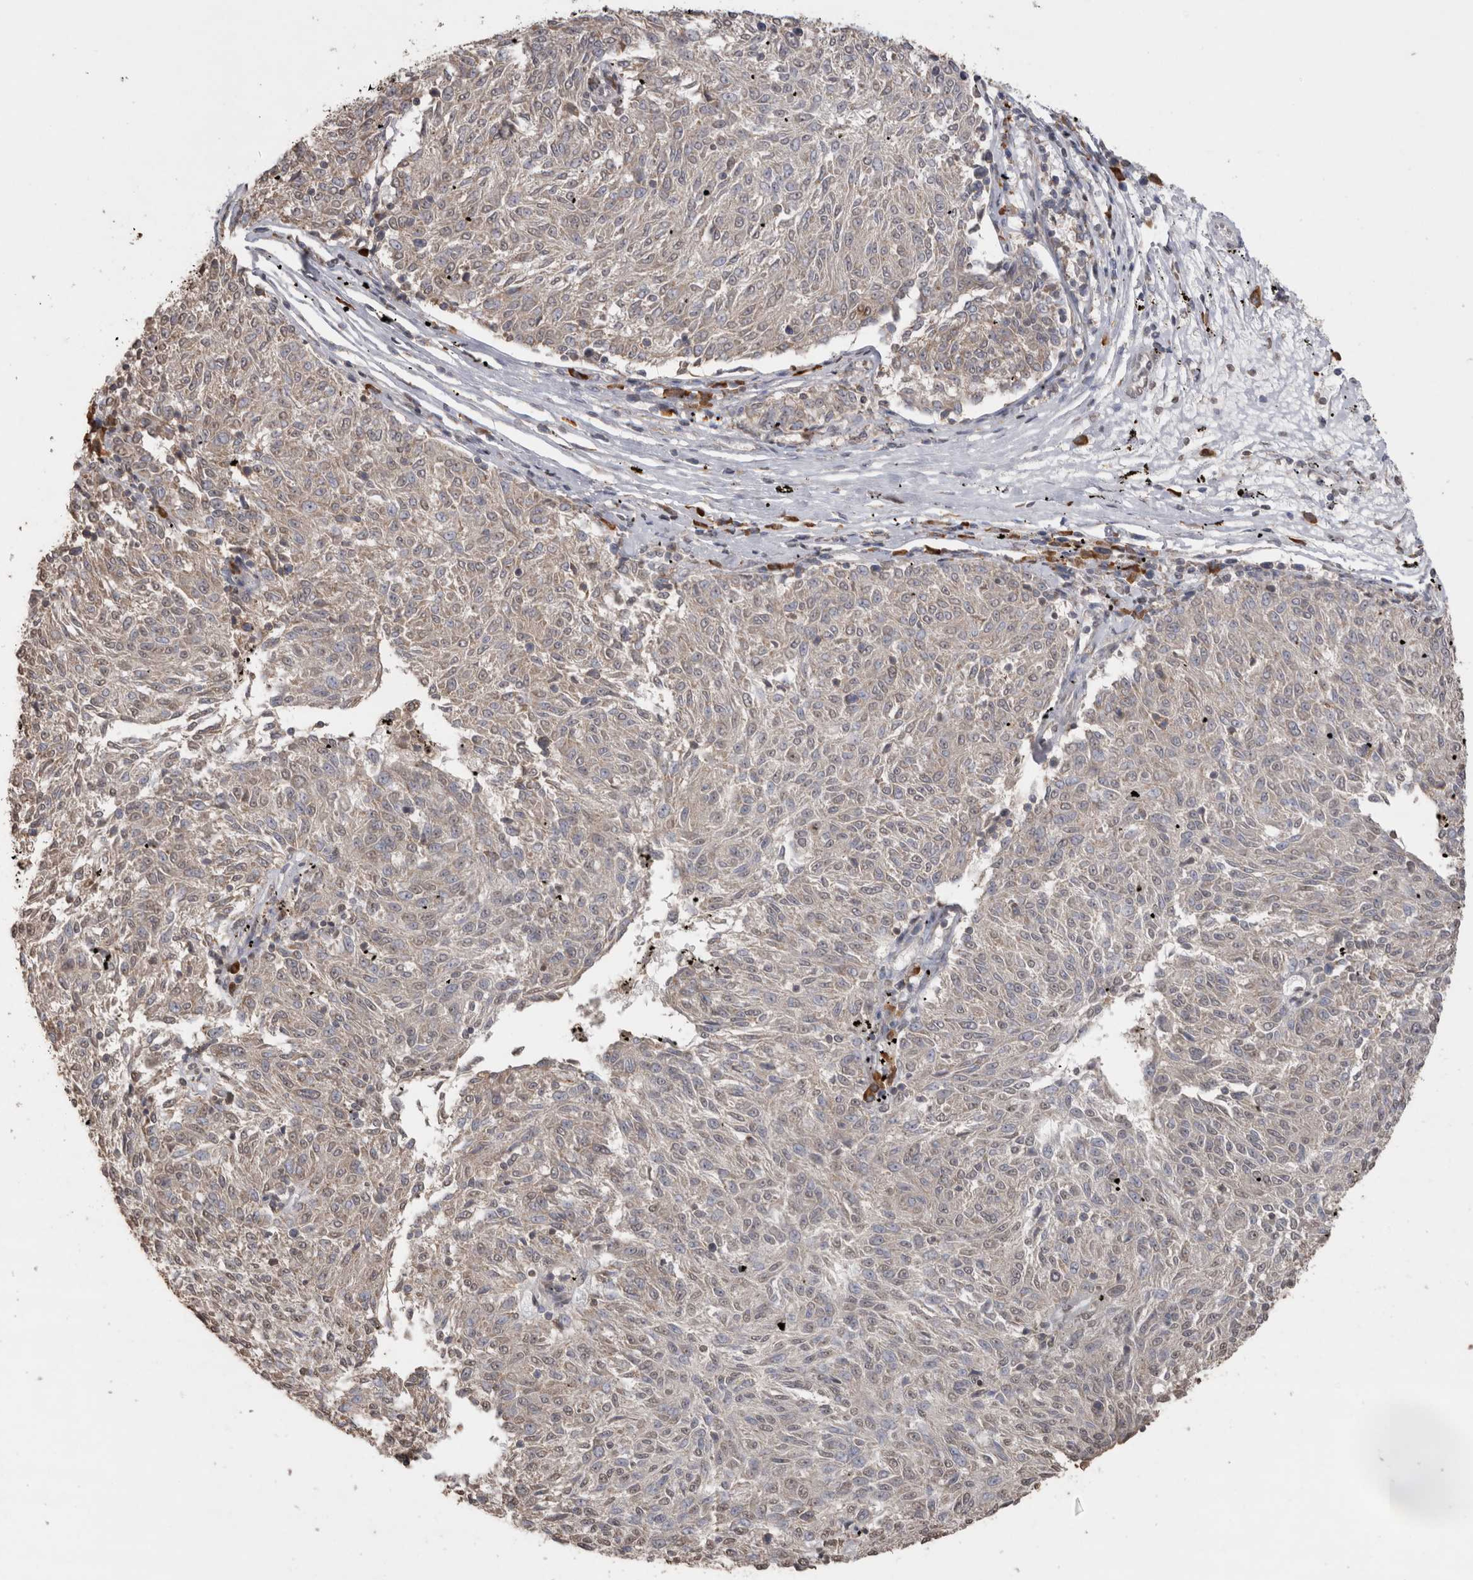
{"staining": {"intensity": "weak", "quantity": "<25%", "location": "cytoplasmic/membranous,nuclear"}, "tissue": "melanoma", "cell_type": "Tumor cells", "image_type": "cancer", "snomed": [{"axis": "morphology", "description": "Malignant melanoma, NOS"}, {"axis": "topography", "description": "Skin"}], "caption": "Malignant melanoma was stained to show a protein in brown. There is no significant staining in tumor cells.", "gene": "CRELD2", "patient": {"sex": "female", "age": 72}}